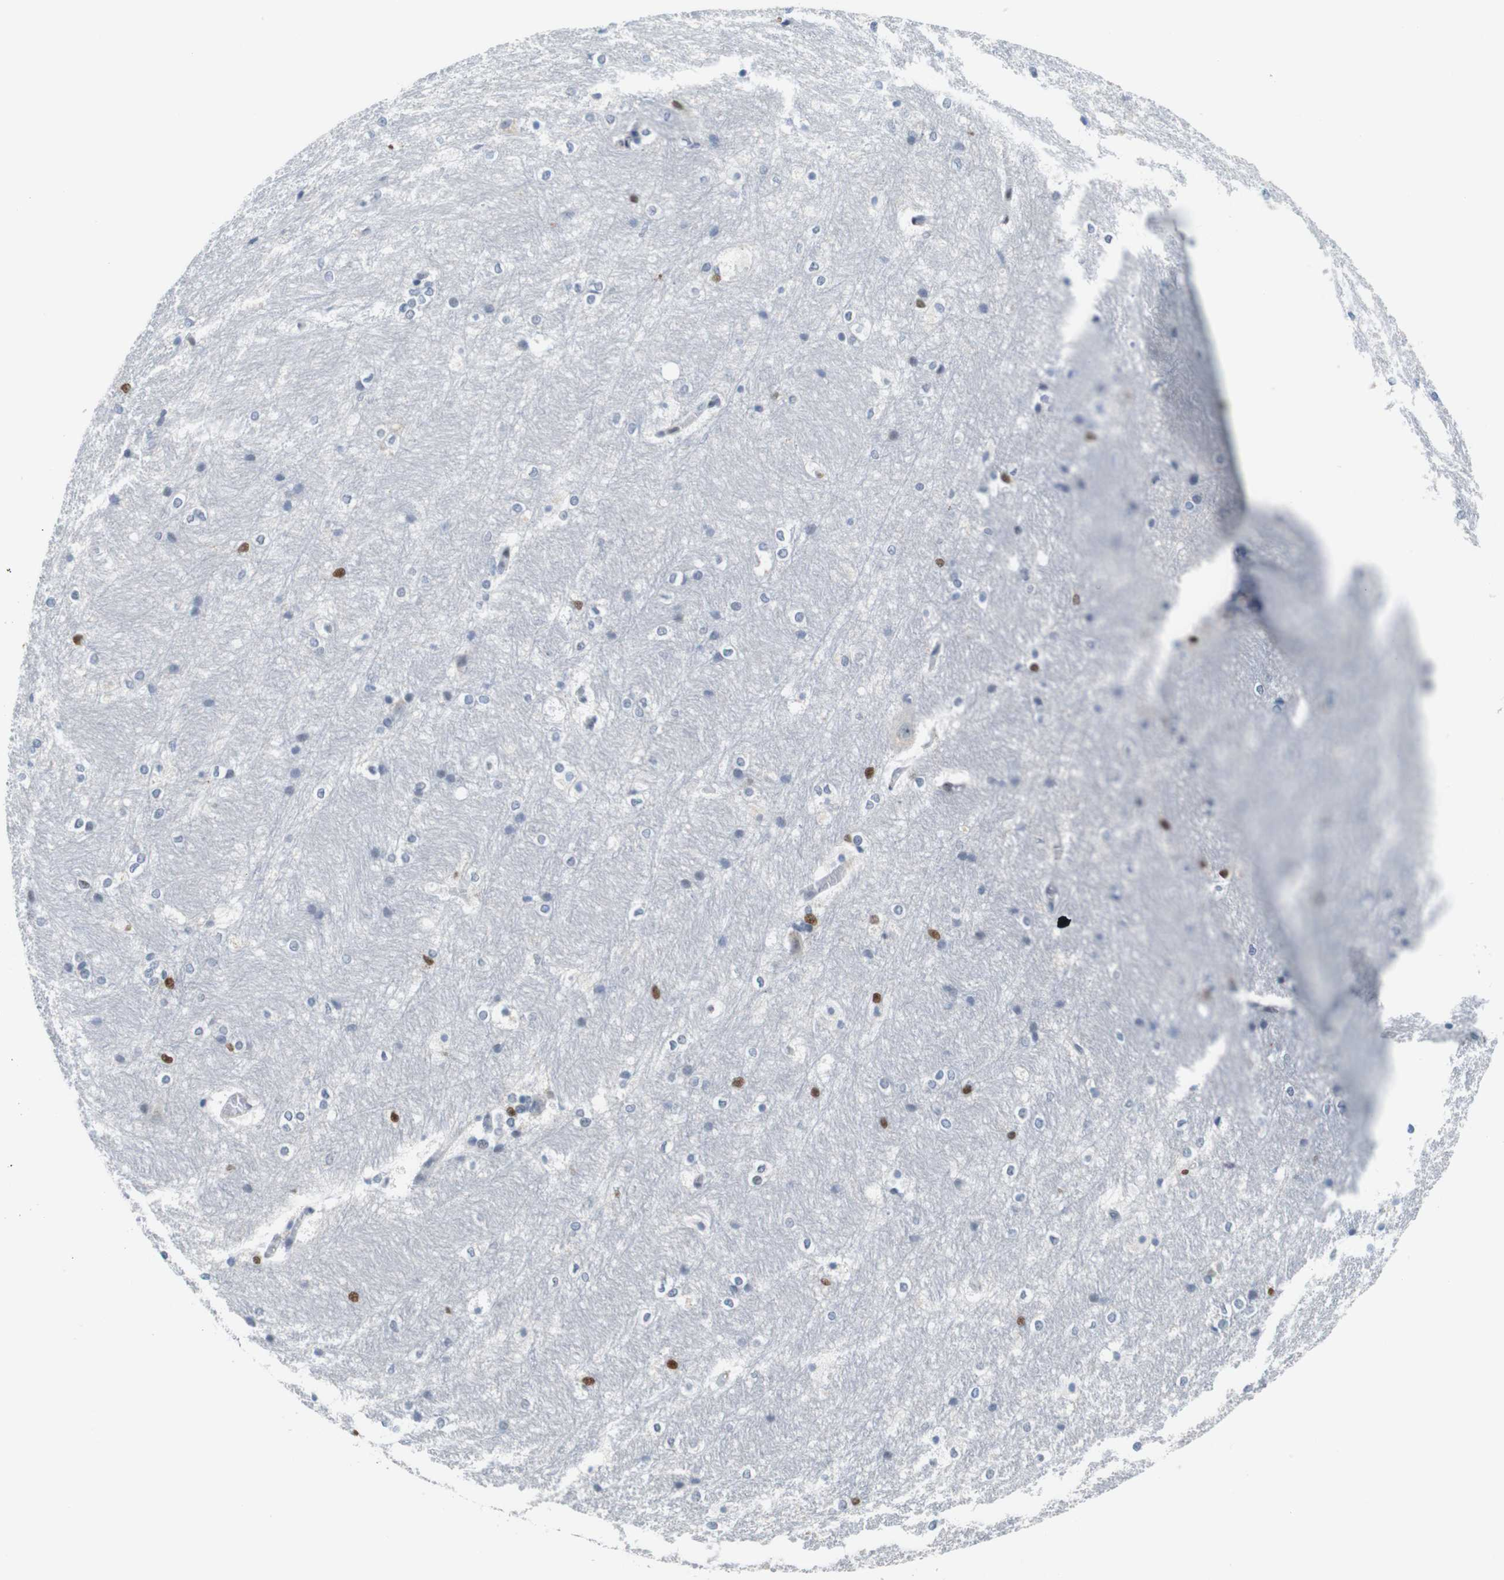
{"staining": {"intensity": "strong", "quantity": "<25%", "location": "nuclear"}, "tissue": "hippocampus", "cell_type": "Glial cells", "image_type": "normal", "snomed": [{"axis": "morphology", "description": "Normal tissue, NOS"}, {"axis": "topography", "description": "Hippocampus"}], "caption": "IHC (DAB) staining of unremarkable hippocampus displays strong nuclear protein staining in approximately <25% of glial cells.", "gene": "IRF8", "patient": {"sex": "female", "age": 19}}